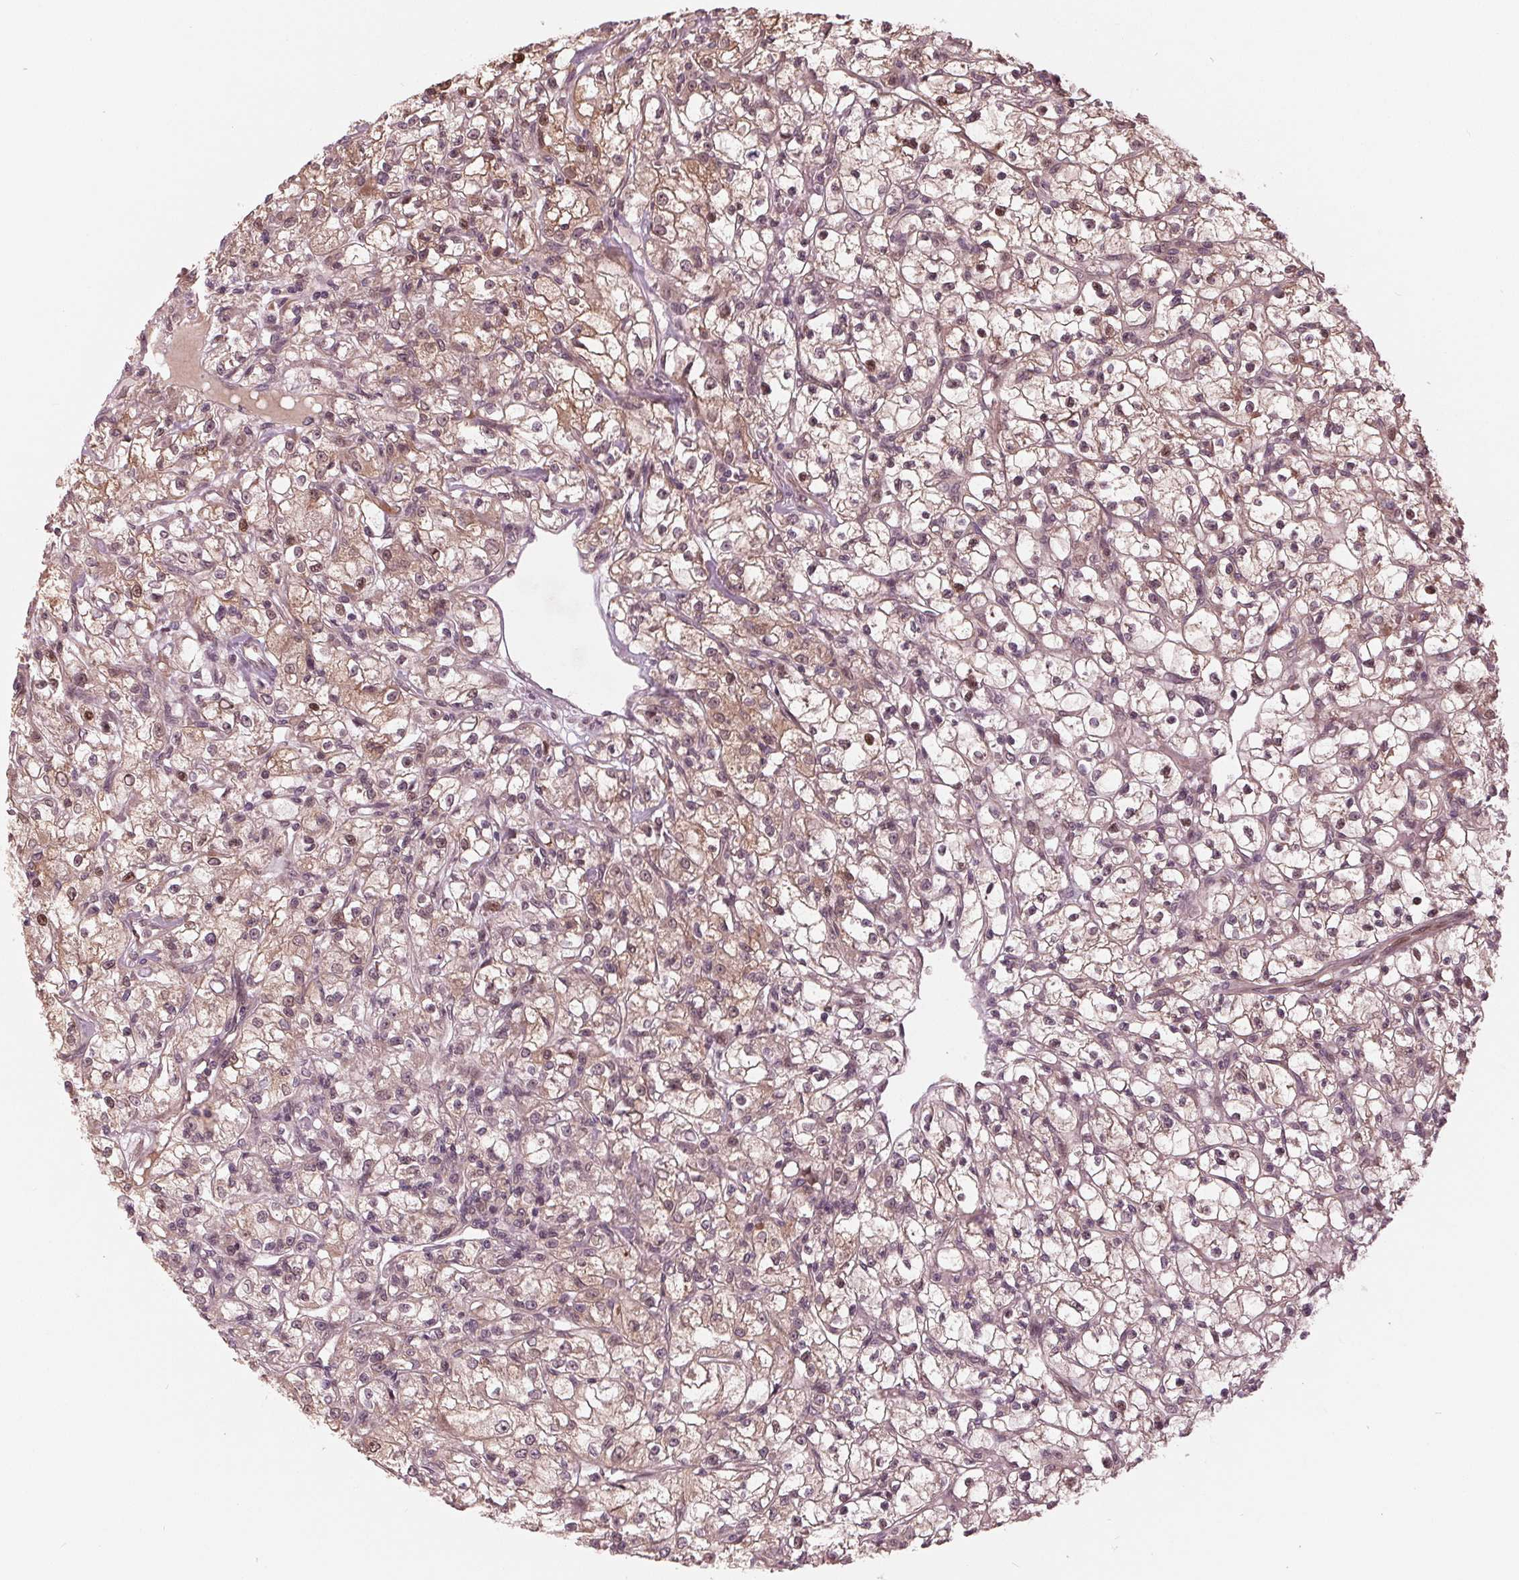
{"staining": {"intensity": "weak", "quantity": ">75%", "location": "cytoplasmic/membranous,nuclear"}, "tissue": "renal cancer", "cell_type": "Tumor cells", "image_type": "cancer", "snomed": [{"axis": "morphology", "description": "Adenocarcinoma, NOS"}, {"axis": "topography", "description": "Kidney"}], "caption": "Protein analysis of renal adenocarcinoma tissue shows weak cytoplasmic/membranous and nuclear expression in approximately >75% of tumor cells. Nuclei are stained in blue.", "gene": "ZNF471", "patient": {"sex": "female", "age": 59}}